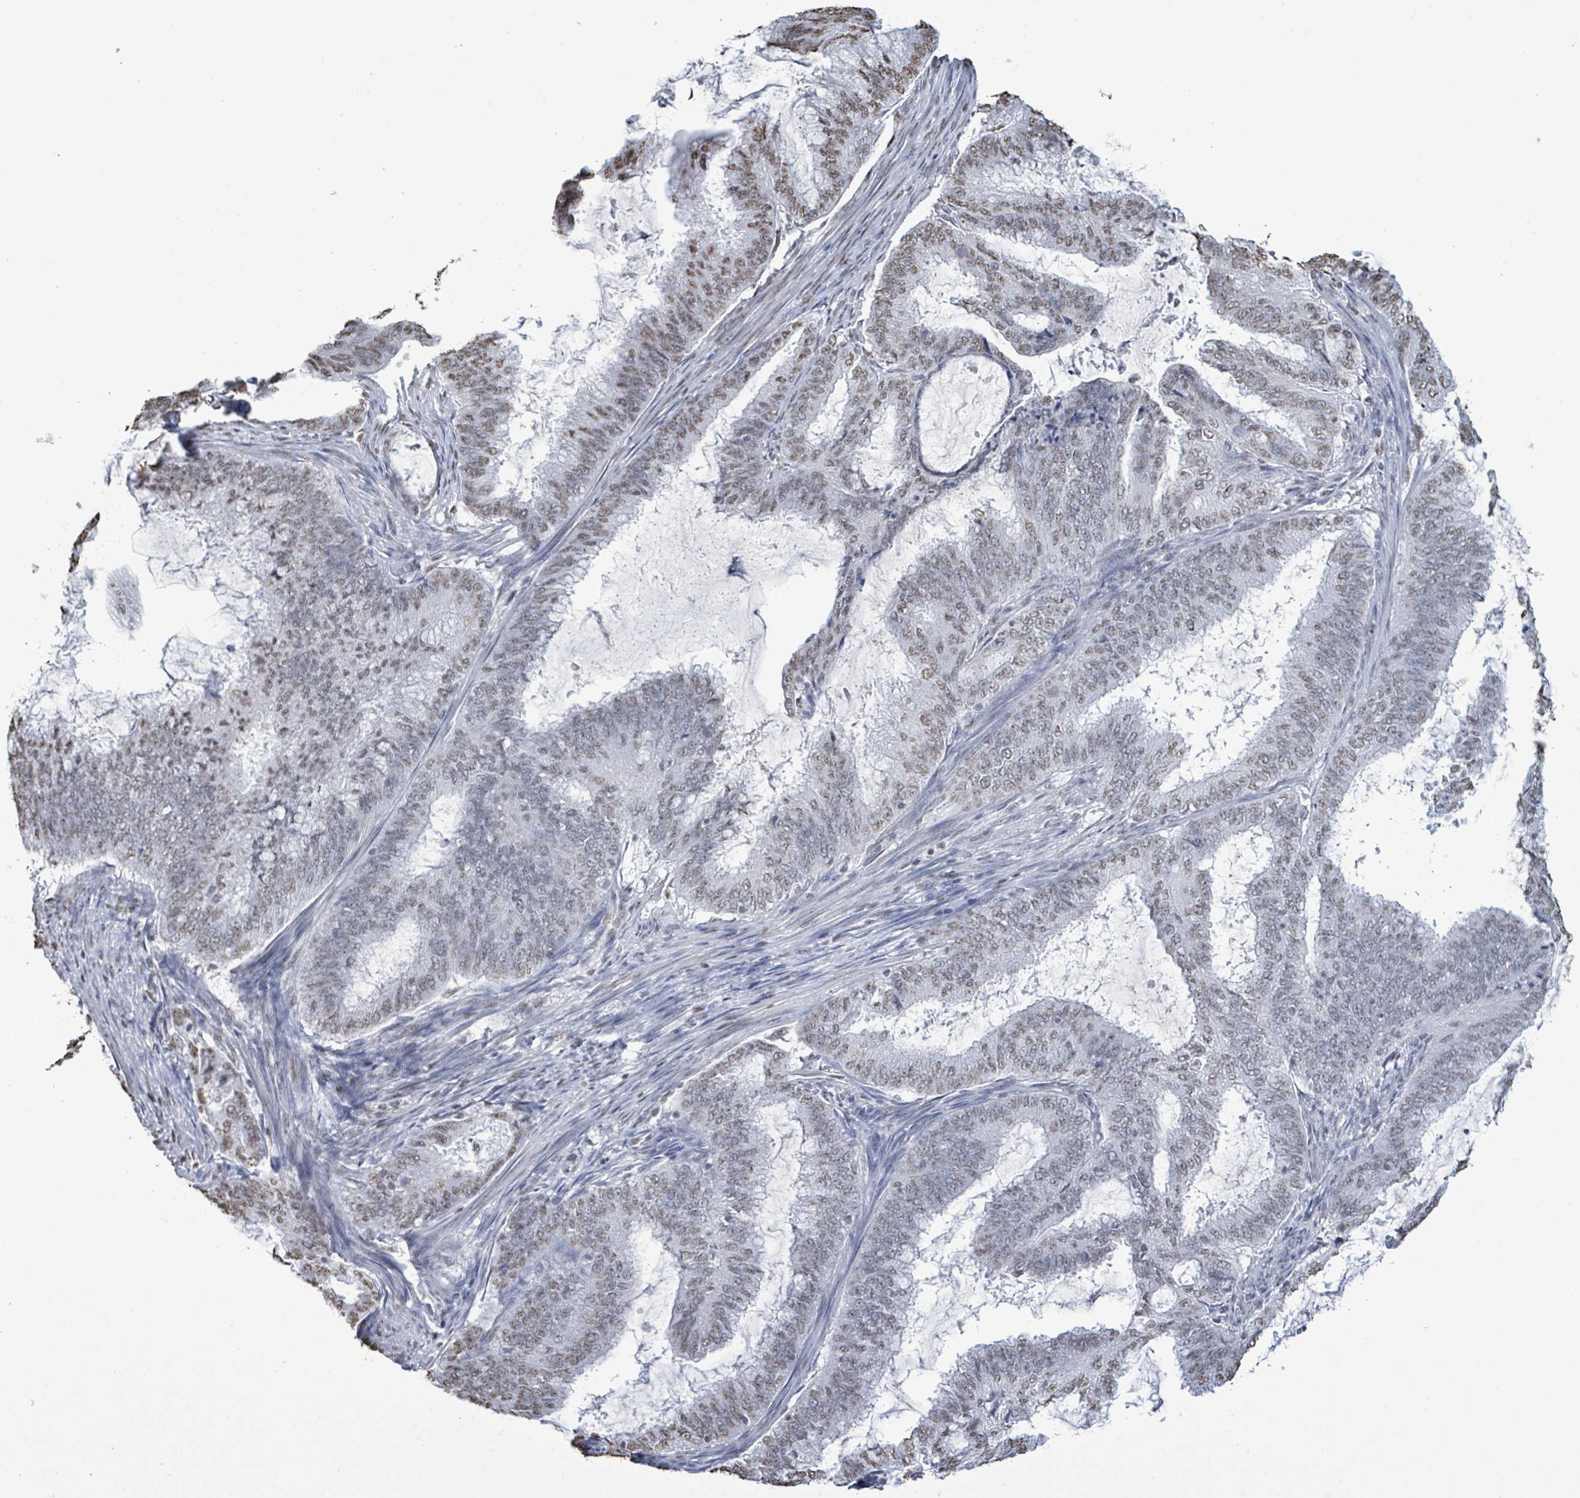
{"staining": {"intensity": "weak", "quantity": "25%-75%", "location": "nuclear"}, "tissue": "endometrial cancer", "cell_type": "Tumor cells", "image_type": "cancer", "snomed": [{"axis": "morphology", "description": "Adenocarcinoma, NOS"}, {"axis": "topography", "description": "Endometrium"}], "caption": "Immunohistochemical staining of human endometrial cancer (adenocarcinoma) displays weak nuclear protein positivity in about 25%-75% of tumor cells.", "gene": "SAMD14", "patient": {"sex": "female", "age": 51}}